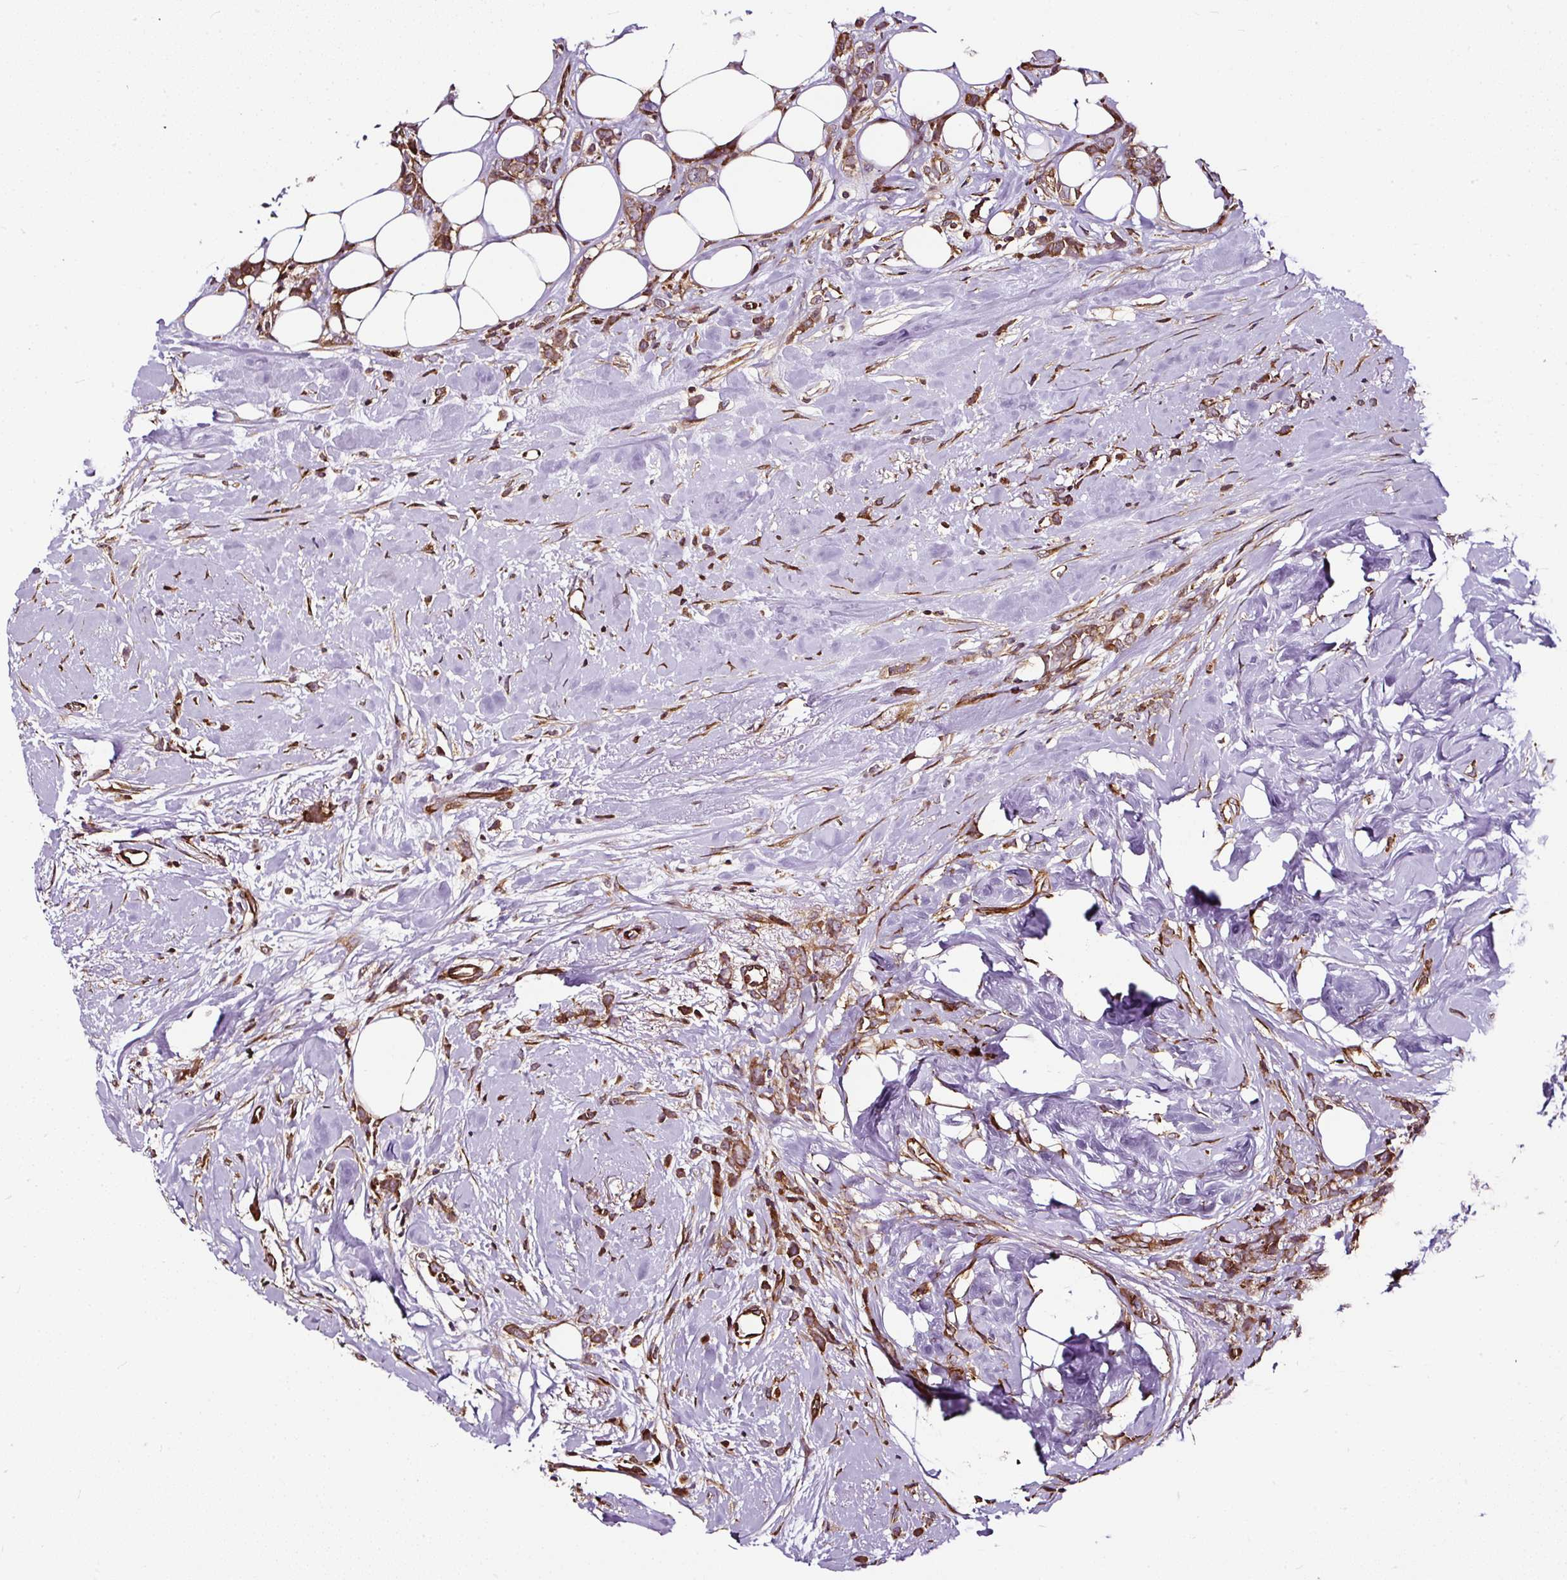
{"staining": {"intensity": "moderate", "quantity": ">75%", "location": "cytoplasmic/membranous"}, "tissue": "breast cancer", "cell_type": "Tumor cells", "image_type": "cancer", "snomed": [{"axis": "morphology", "description": "Duct carcinoma"}, {"axis": "topography", "description": "Breast"}], "caption": "Immunohistochemistry (IHC) of invasive ductal carcinoma (breast) displays medium levels of moderate cytoplasmic/membranous staining in about >75% of tumor cells.", "gene": "KDM4E", "patient": {"sex": "female", "age": 80}}